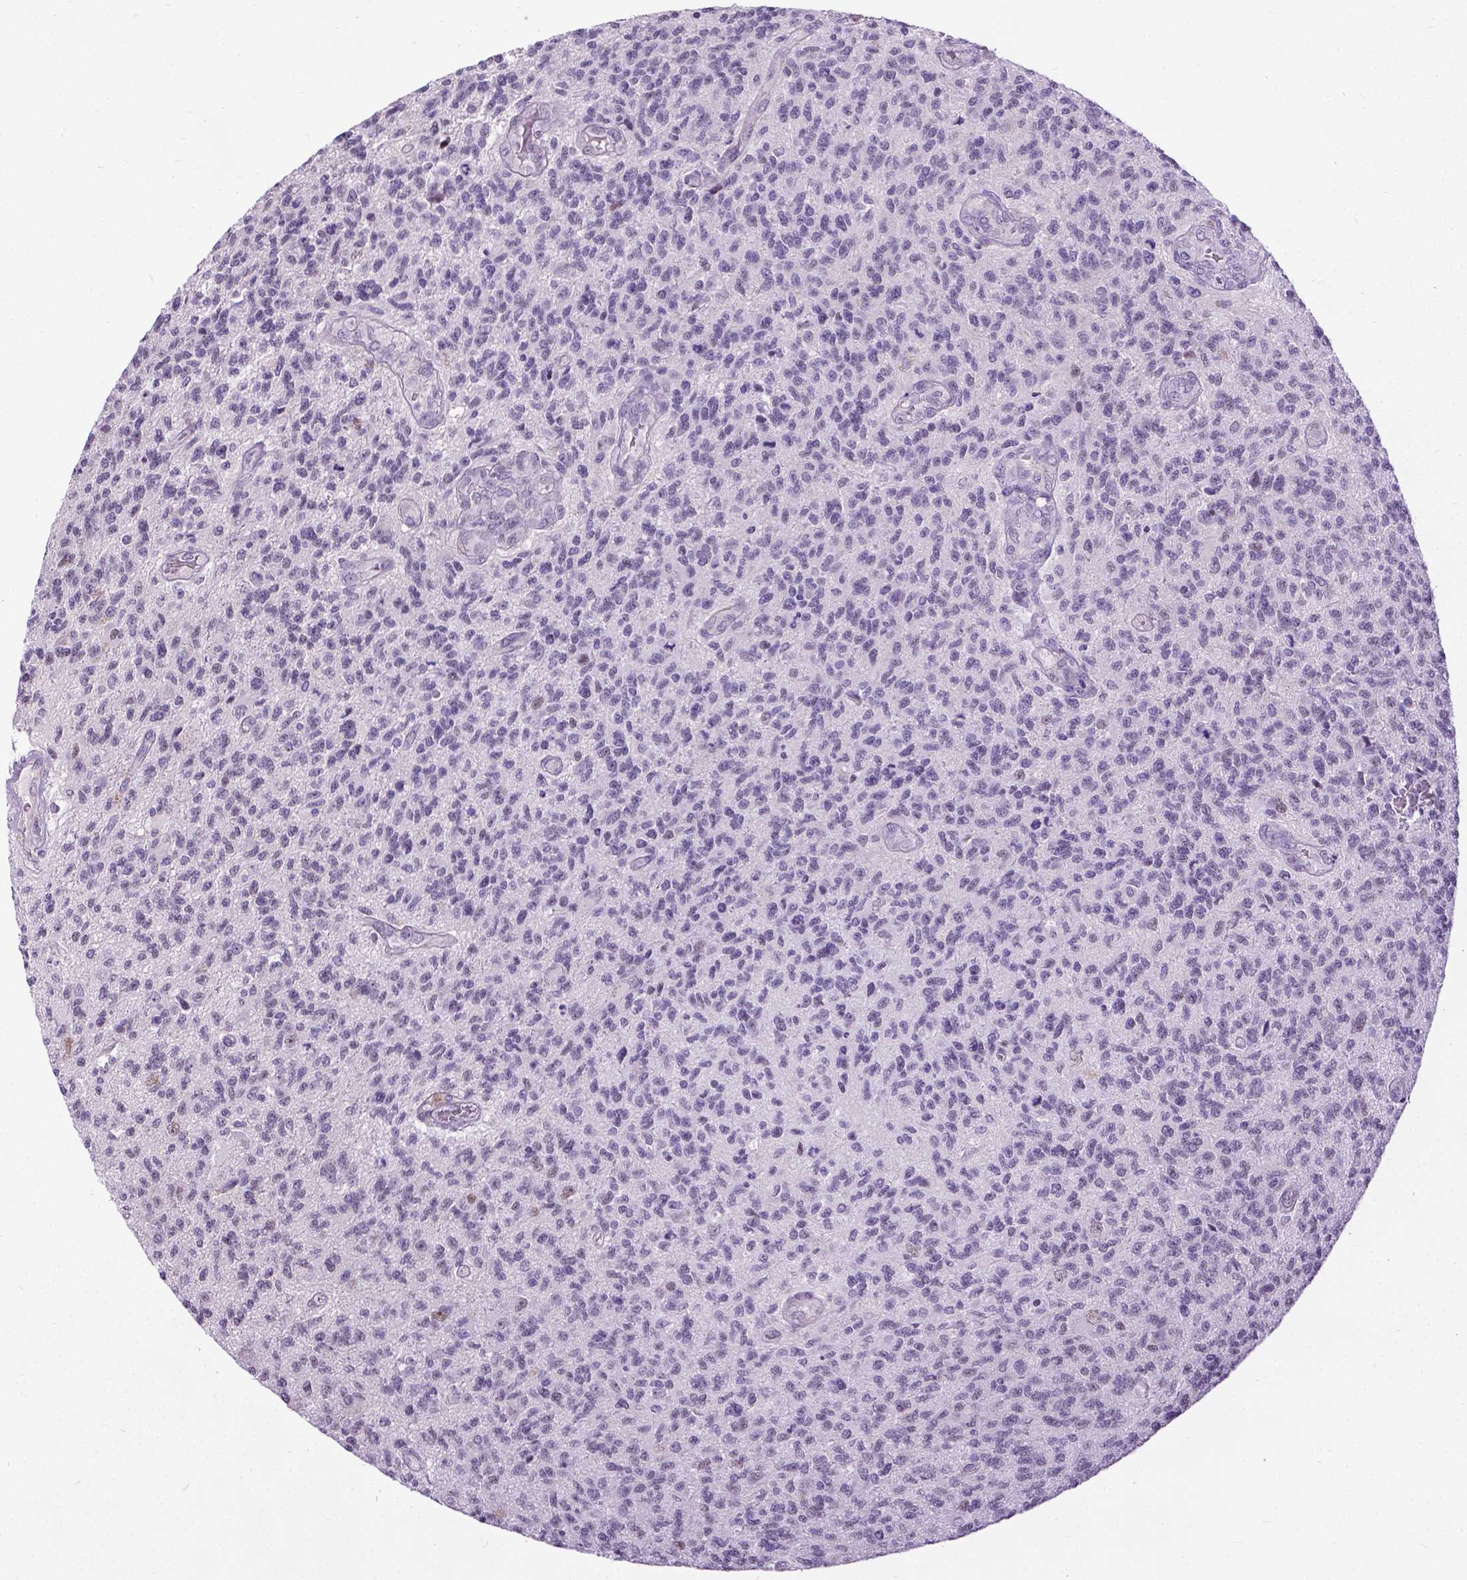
{"staining": {"intensity": "weak", "quantity": "<25%", "location": "nuclear"}, "tissue": "glioma", "cell_type": "Tumor cells", "image_type": "cancer", "snomed": [{"axis": "morphology", "description": "Glioma, malignant, High grade"}, {"axis": "topography", "description": "Brain"}], "caption": "This is an immunohistochemistry (IHC) histopathology image of human malignant glioma (high-grade). There is no expression in tumor cells.", "gene": "PROB1", "patient": {"sex": "male", "age": 56}}